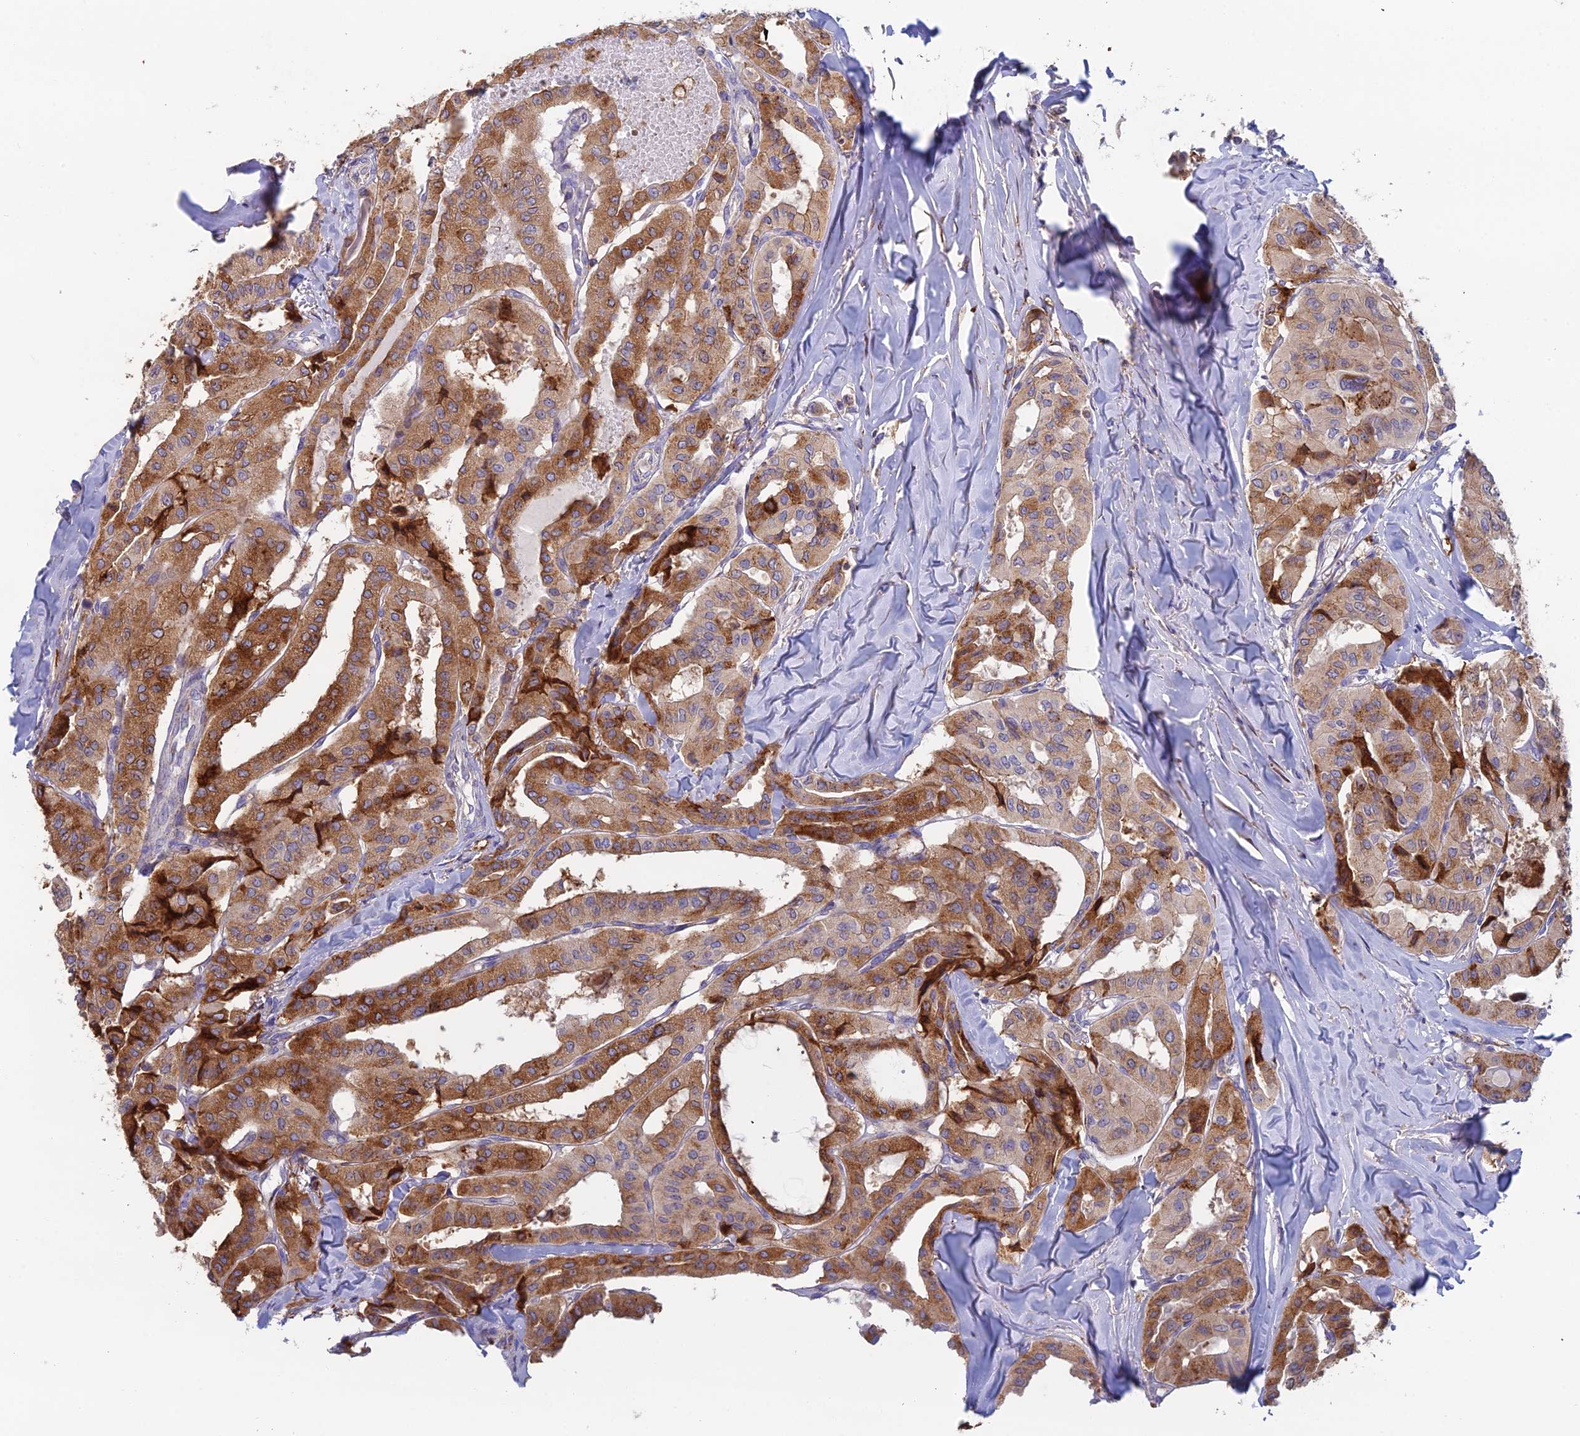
{"staining": {"intensity": "moderate", "quantity": ">75%", "location": "cytoplasmic/membranous"}, "tissue": "thyroid cancer", "cell_type": "Tumor cells", "image_type": "cancer", "snomed": [{"axis": "morphology", "description": "Papillary adenocarcinoma, NOS"}, {"axis": "topography", "description": "Thyroid gland"}], "caption": "A high-resolution histopathology image shows immunohistochemistry (IHC) staining of thyroid cancer (papillary adenocarcinoma), which exhibits moderate cytoplasmic/membranous staining in about >75% of tumor cells.", "gene": "IFTAP", "patient": {"sex": "female", "age": 59}}